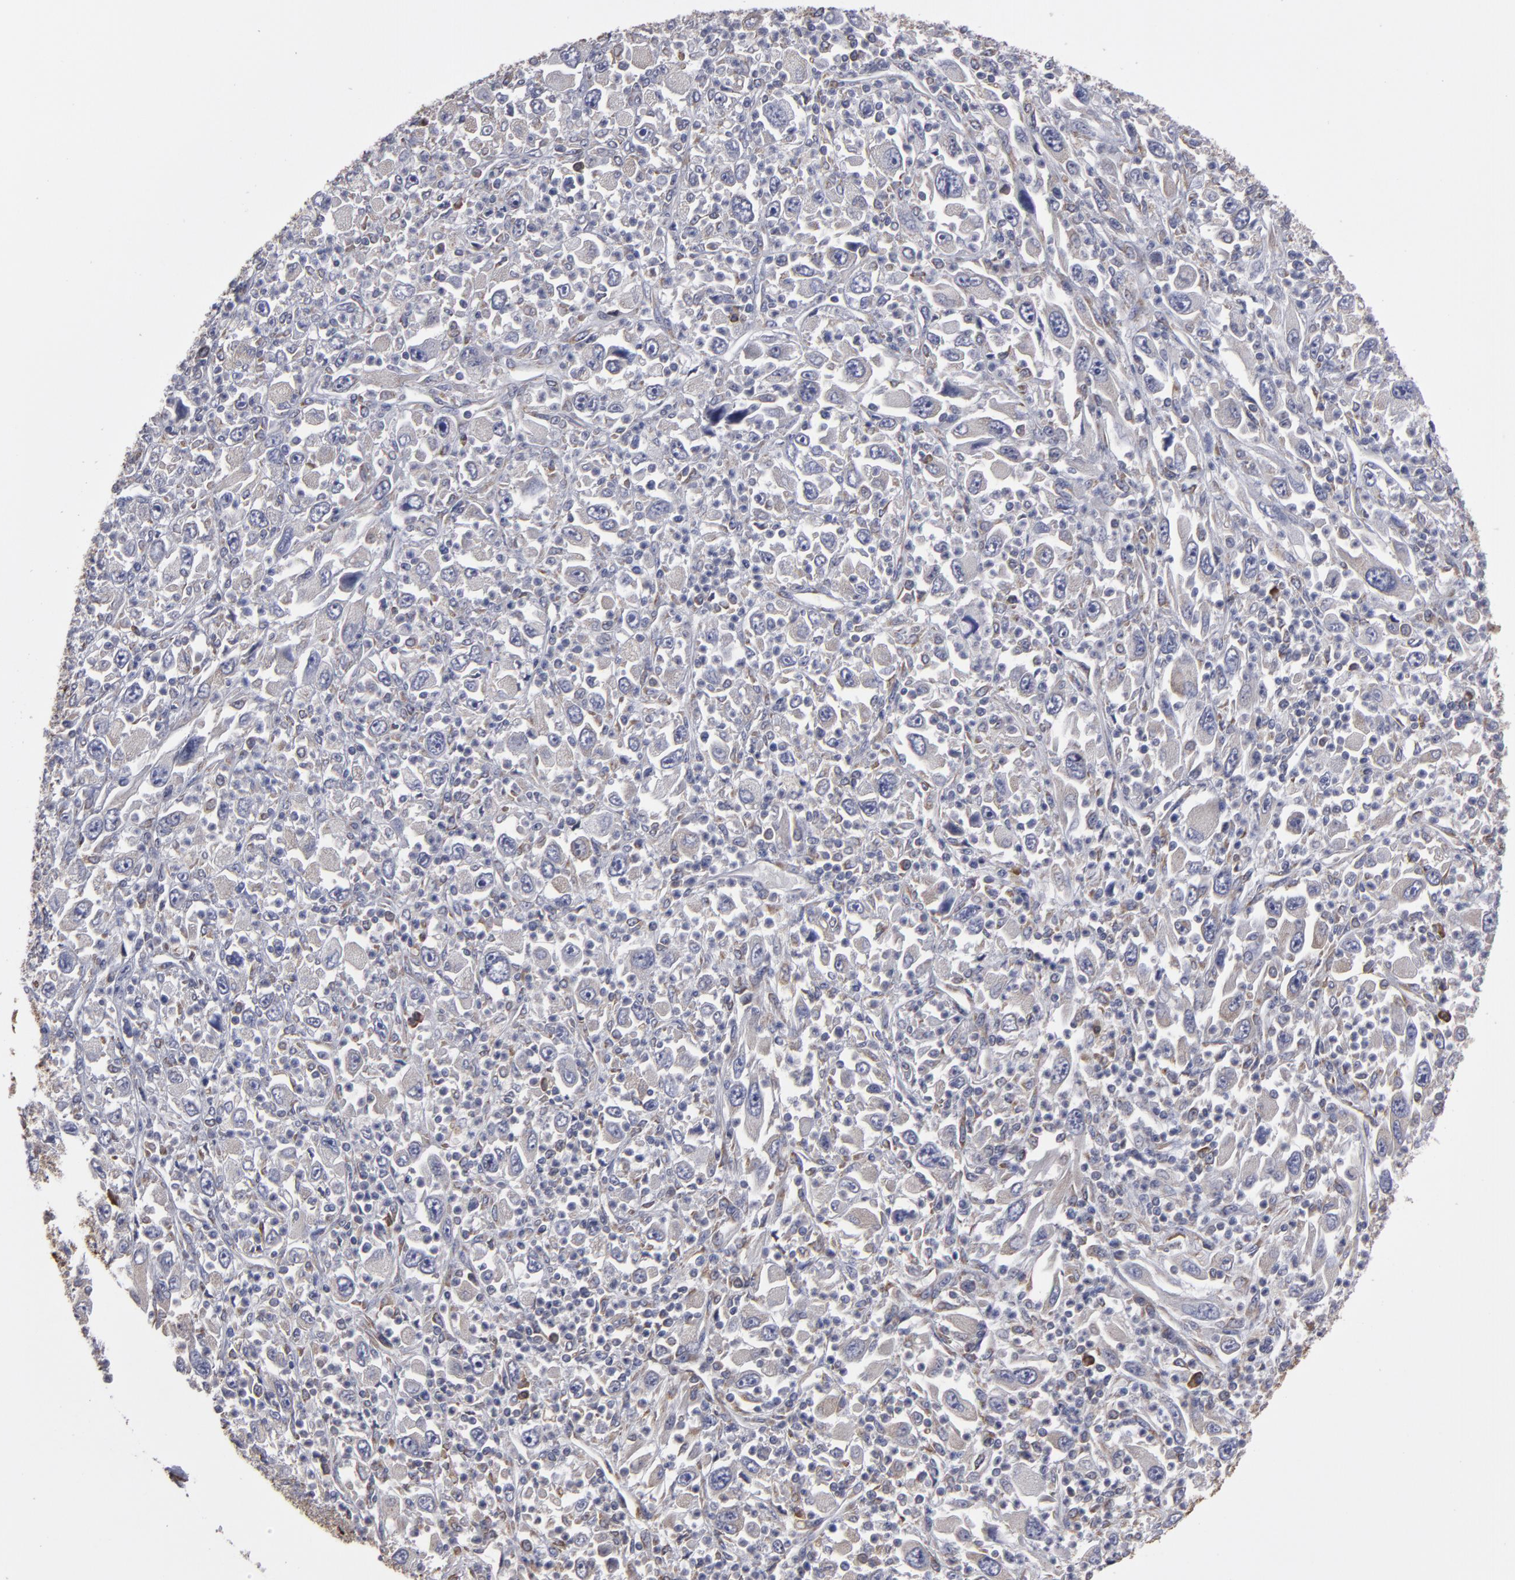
{"staining": {"intensity": "weak", "quantity": ">75%", "location": "cytoplasmic/membranous"}, "tissue": "melanoma", "cell_type": "Tumor cells", "image_type": "cancer", "snomed": [{"axis": "morphology", "description": "Malignant melanoma, Metastatic site"}, {"axis": "topography", "description": "Skin"}], "caption": "Malignant melanoma (metastatic site) tissue displays weak cytoplasmic/membranous staining in about >75% of tumor cells", "gene": "SND1", "patient": {"sex": "female", "age": 56}}